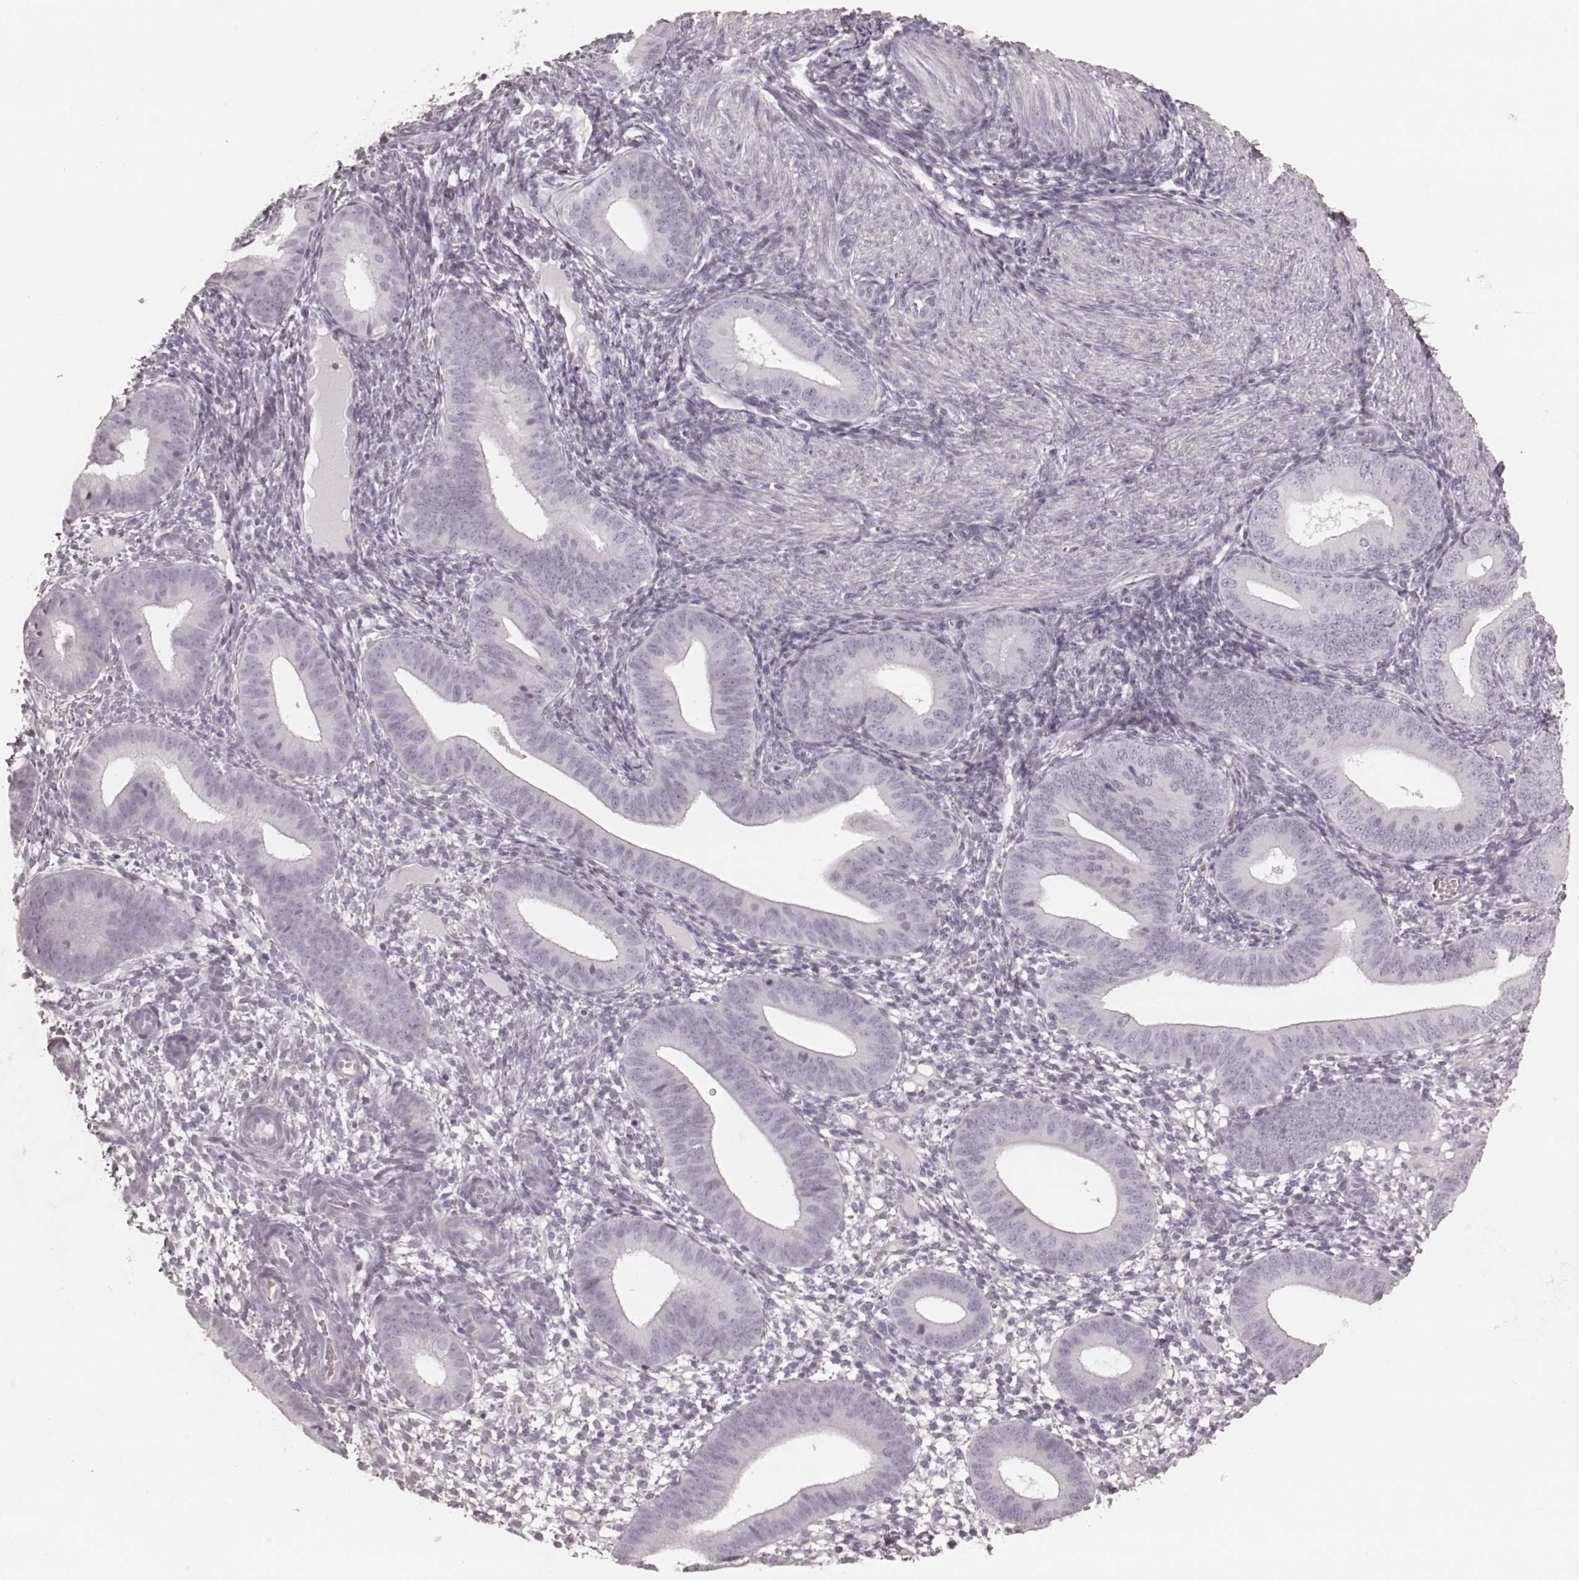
{"staining": {"intensity": "negative", "quantity": "none", "location": "none"}, "tissue": "endometrium", "cell_type": "Cells in endometrial stroma", "image_type": "normal", "snomed": [{"axis": "morphology", "description": "Normal tissue, NOS"}, {"axis": "topography", "description": "Endometrium"}], "caption": "This is an immunohistochemistry micrograph of unremarkable human endometrium. There is no expression in cells in endometrial stroma.", "gene": "KRT74", "patient": {"sex": "female", "age": 39}}